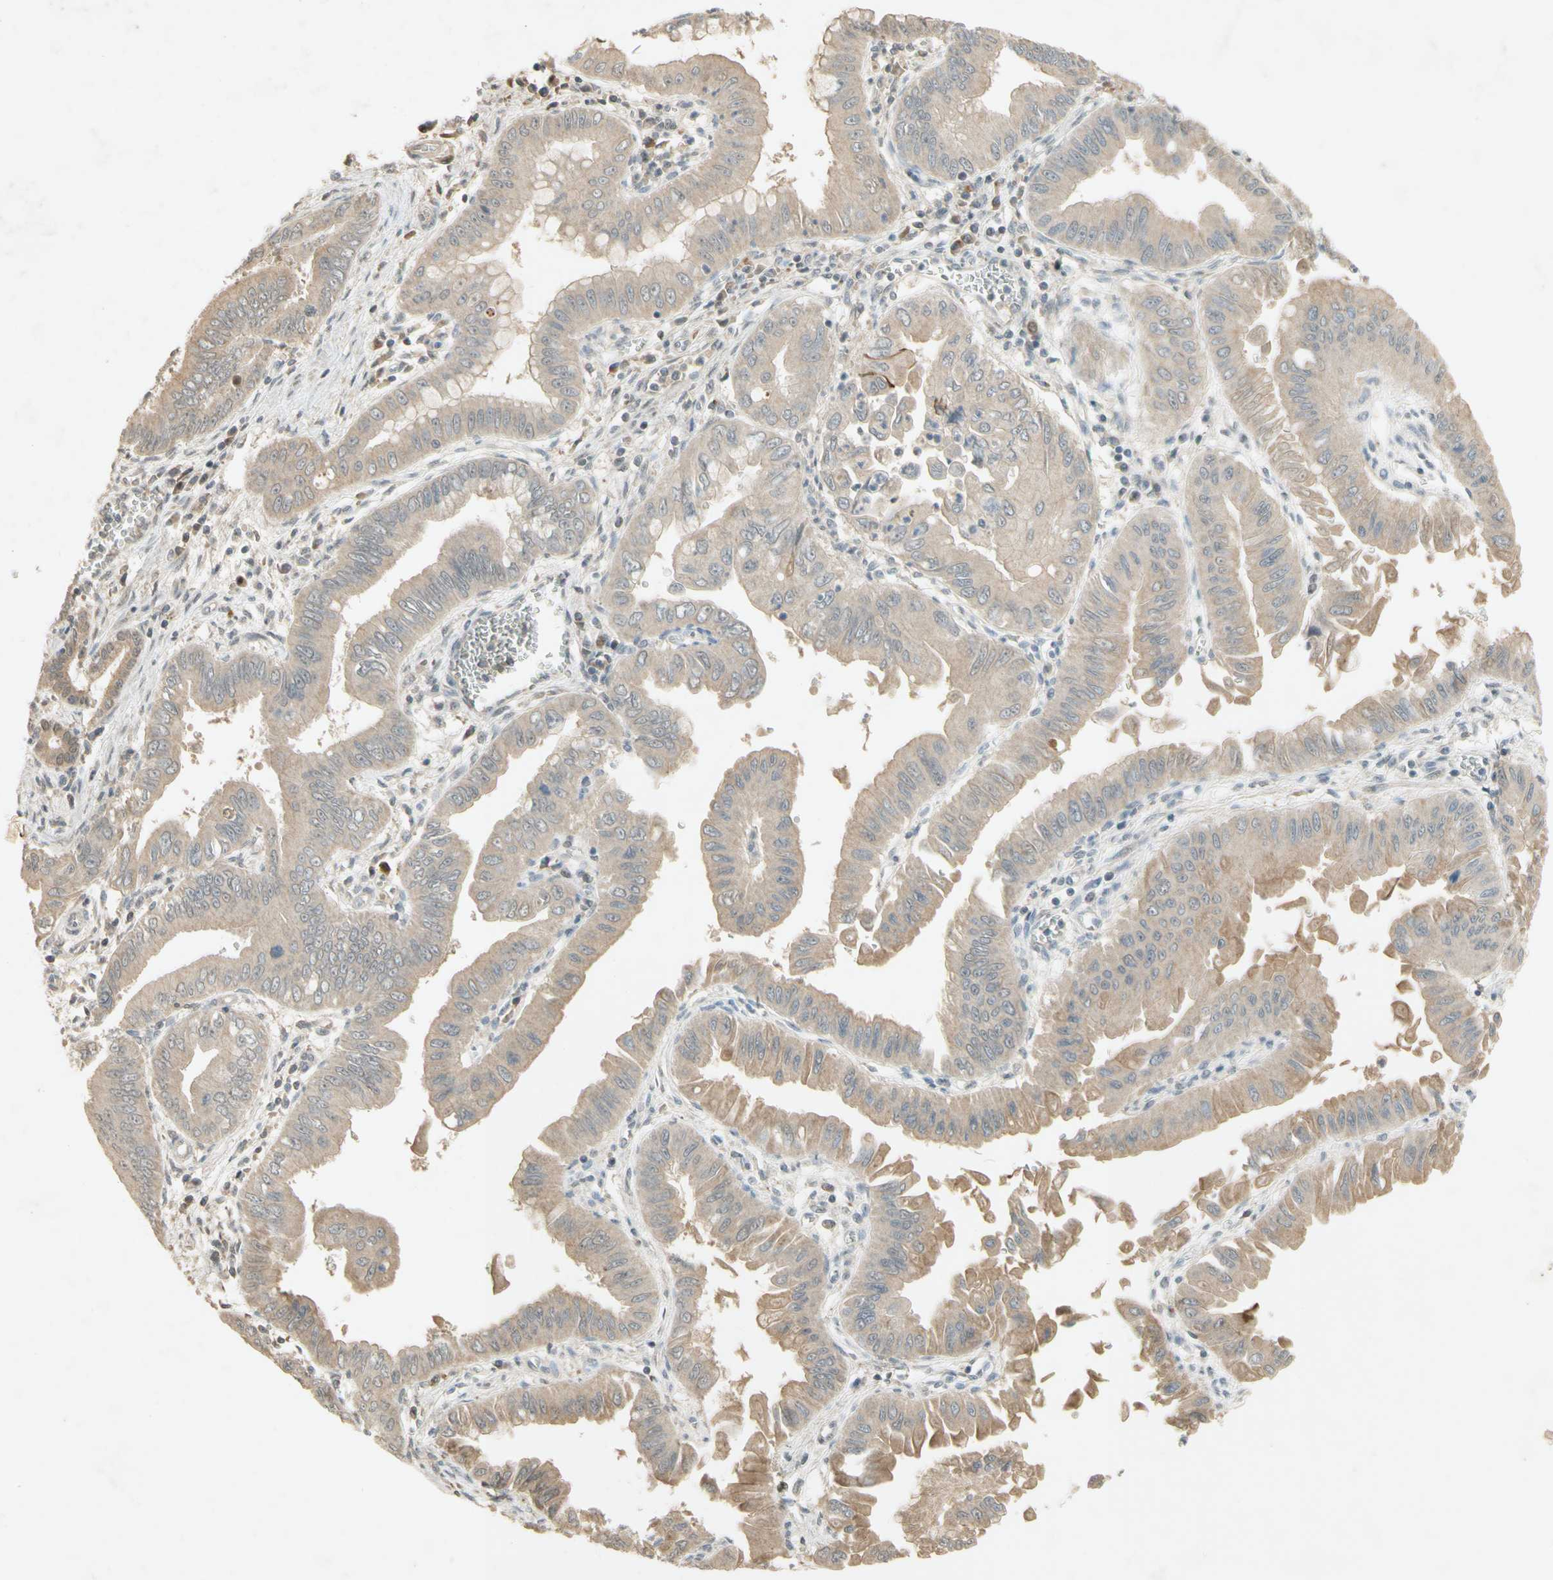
{"staining": {"intensity": "weak", "quantity": "<25%", "location": "cytoplasmic/membranous"}, "tissue": "pancreatic cancer", "cell_type": "Tumor cells", "image_type": "cancer", "snomed": [{"axis": "morphology", "description": "Normal tissue, NOS"}, {"axis": "topography", "description": "Lymph node"}], "caption": "Immunohistochemistry histopathology image of neoplastic tissue: human pancreatic cancer stained with DAB demonstrates no significant protein staining in tumor cells.", "gene": "NRG4", "patient": {"sex": "male", "age": 50}}